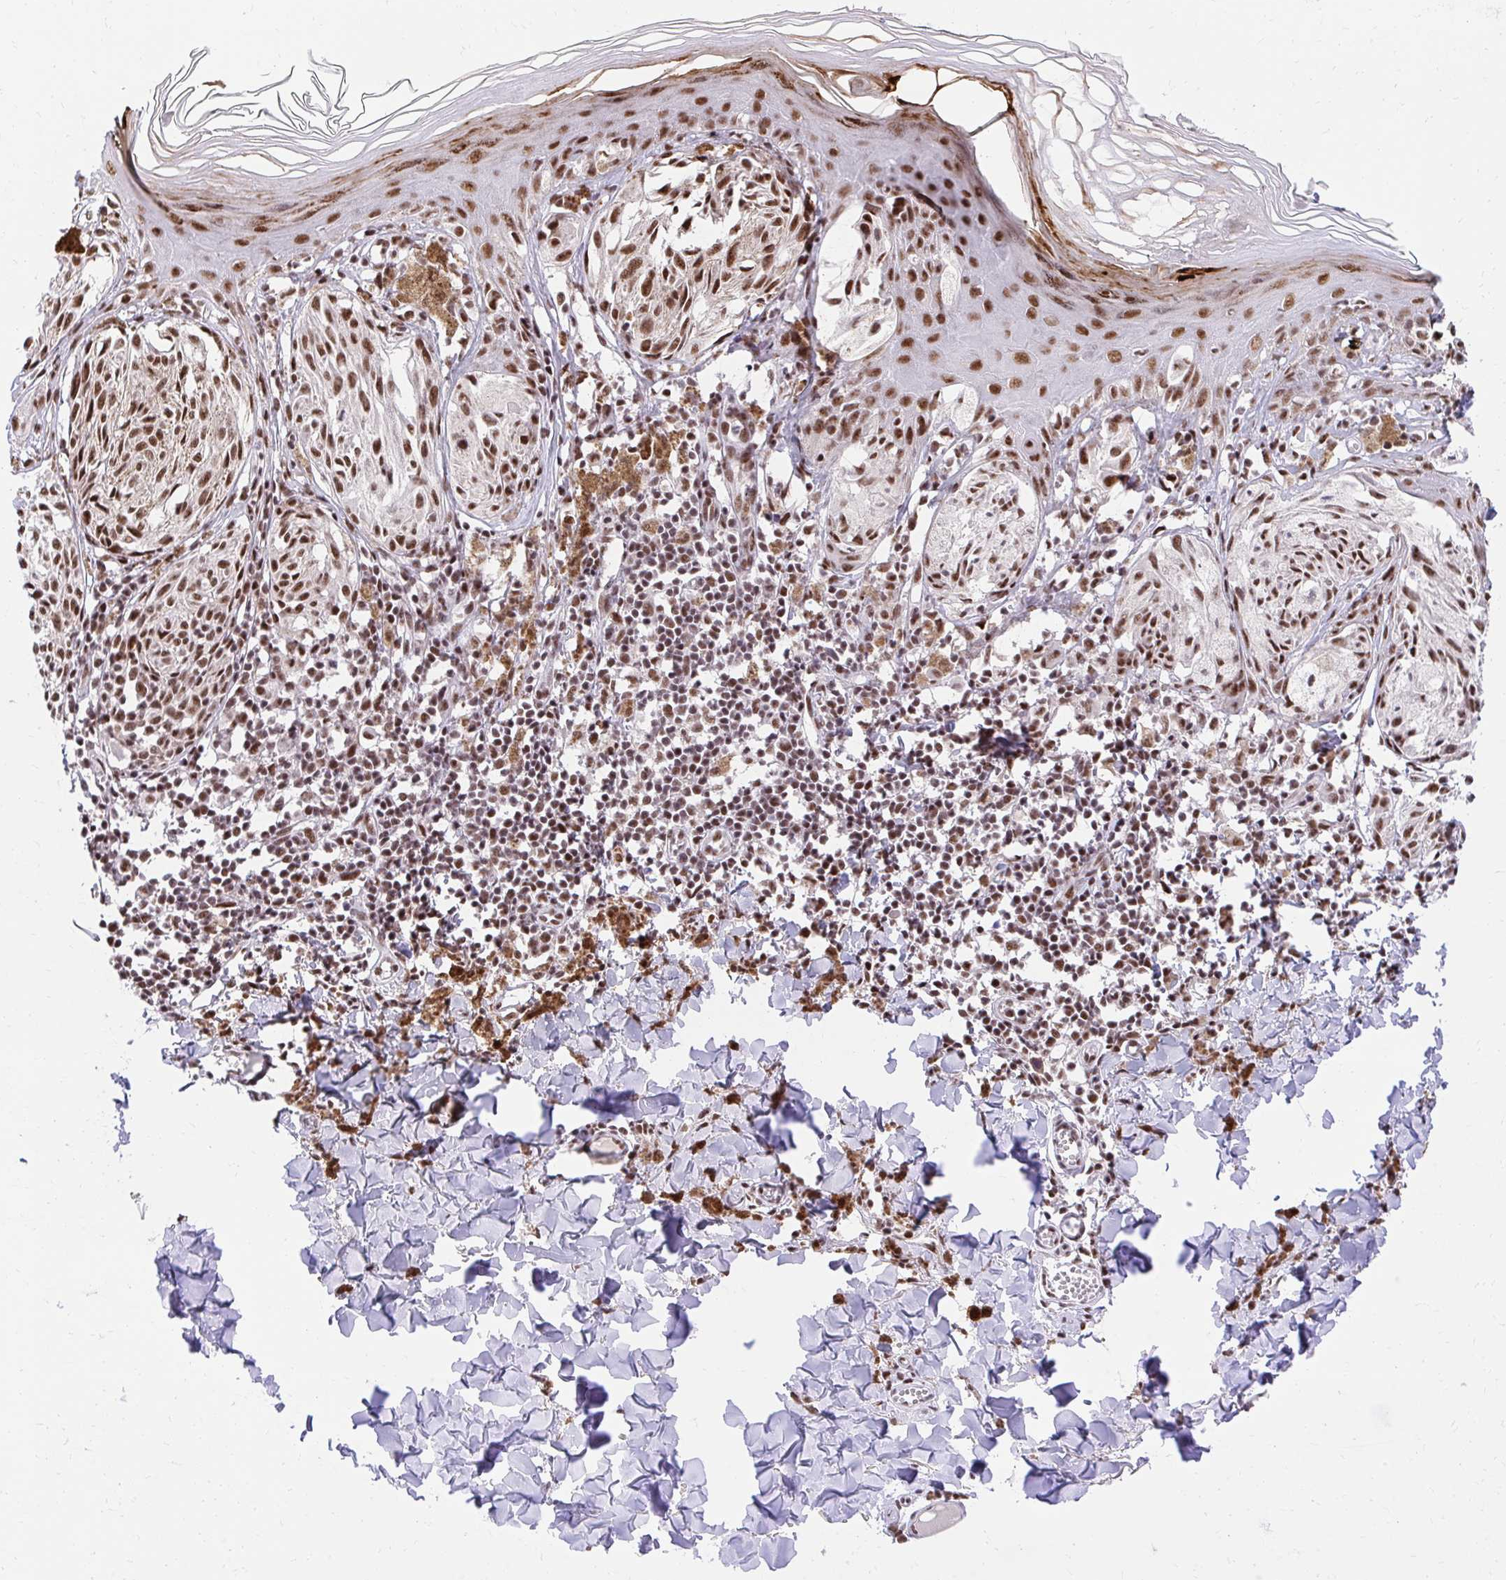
{"staining": {"intensity": "moderate", "quantity": ">75%", "location": "nuclear"}, "tissue": "melanoma", "cell_type": "Tumor cells", "image_type": "cancer", "snomed": [{"axis": "morphology", "description": "Malignant melanoma, NOS"}, {"axis": "topography", "description": "Skin"}], "caption": "The micrograph shows a brown stain indicating the presence of a protein in the nuclear of tumor cells in malignant melanoma.", "gene": "SYNE4", "patient": {"sex": "female", "age": 38}}